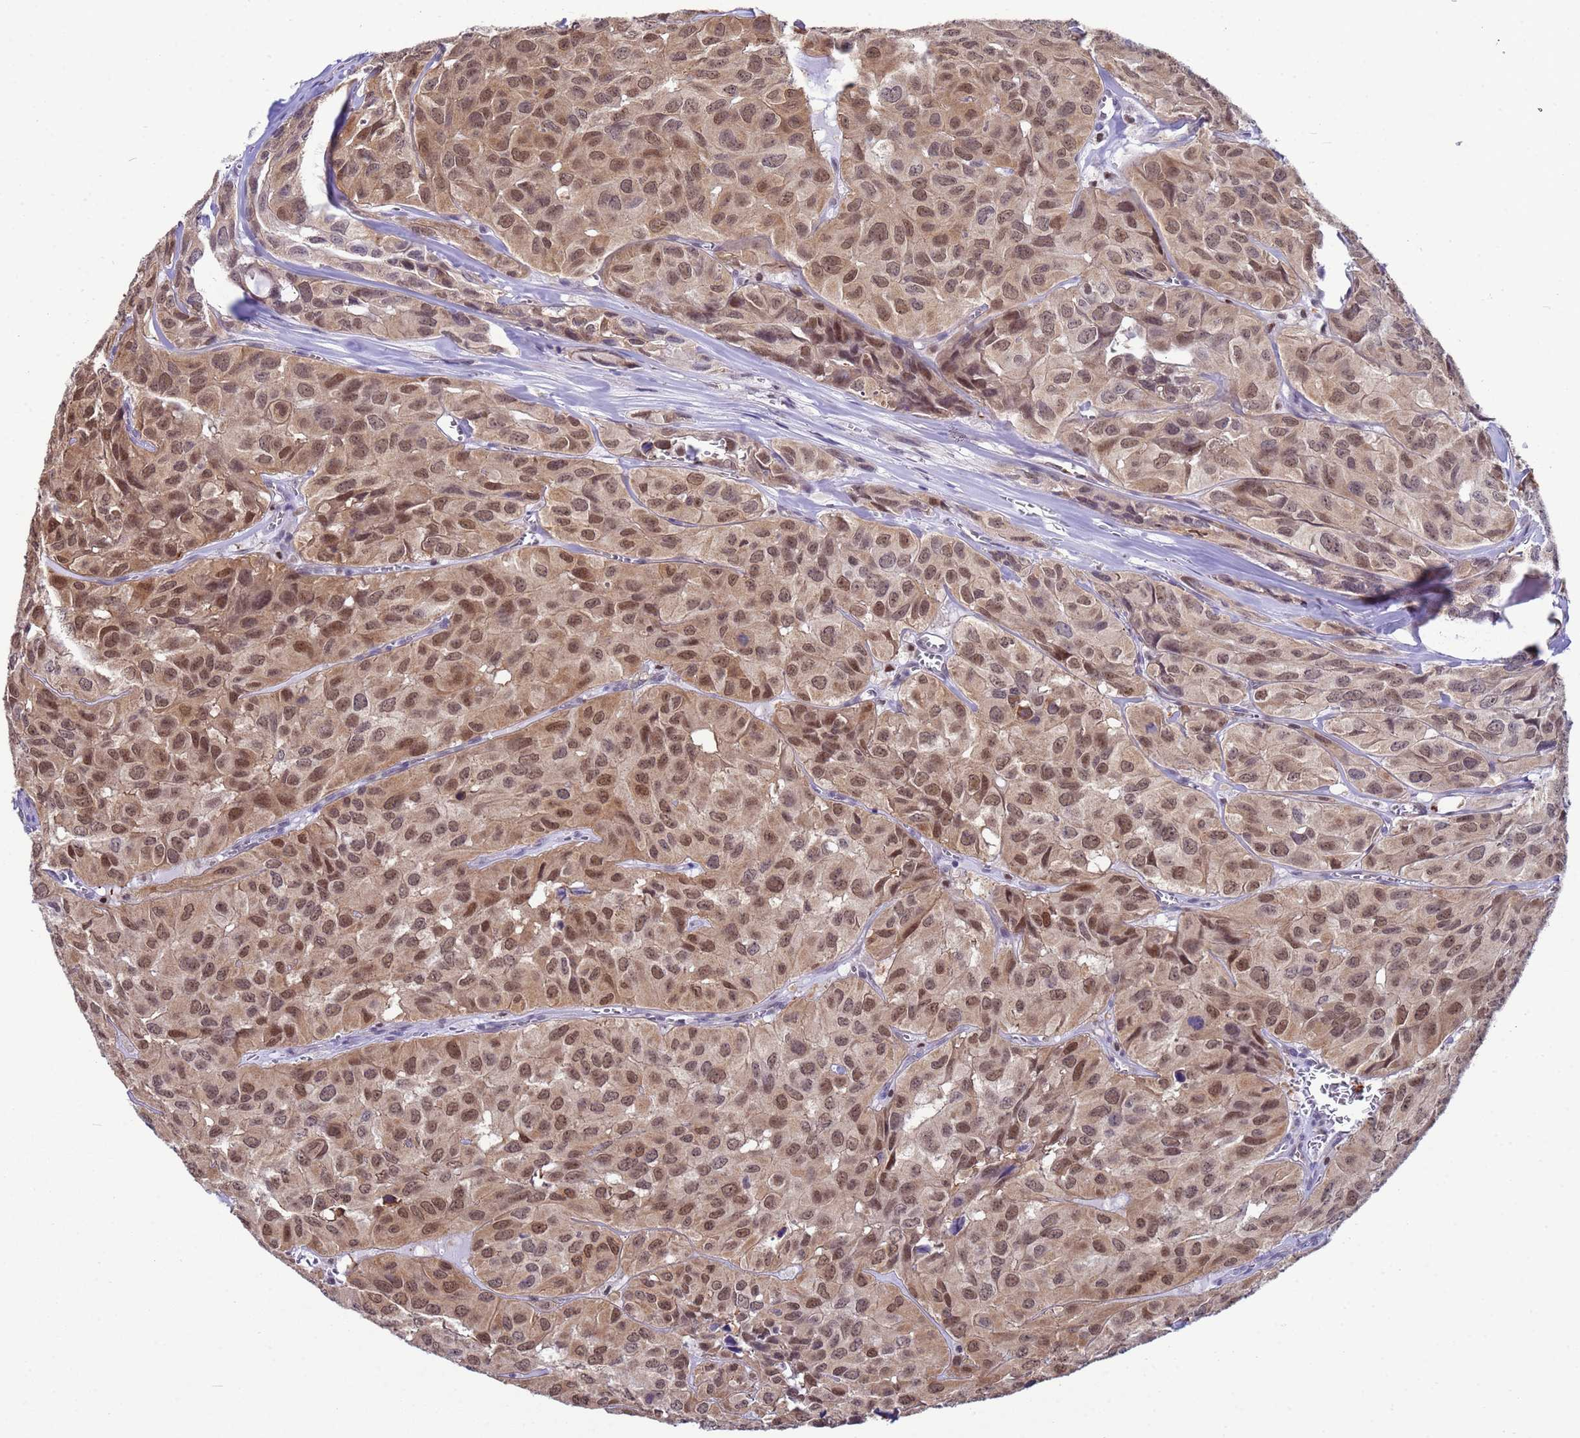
{"staining": {"intensity": "moderate", "quantity": ">75%", "location": "cytoplasmic/membranous,nuclear"}, "tissue": "head and neck cancer", "cell_type": "Tumor cells", "image_type": "cancer", "snomed": [{"axis": "morphology", "description": "Adenocarcinoma, NOS"}, {"axis": "topography", "description": "Salivary gland, NOS"}, {"axis": "topography", "description": "Head-Neck"}], "caption": "Head and neck adenocarcinoma stained with DAB IHC shows medium levels of moderate cytoplasmic/membranous and nuclear positivity in approximately >75% of tumor cells.", "gene": "SLC25A37", "patient": {"sex": "female", "age": 76}}